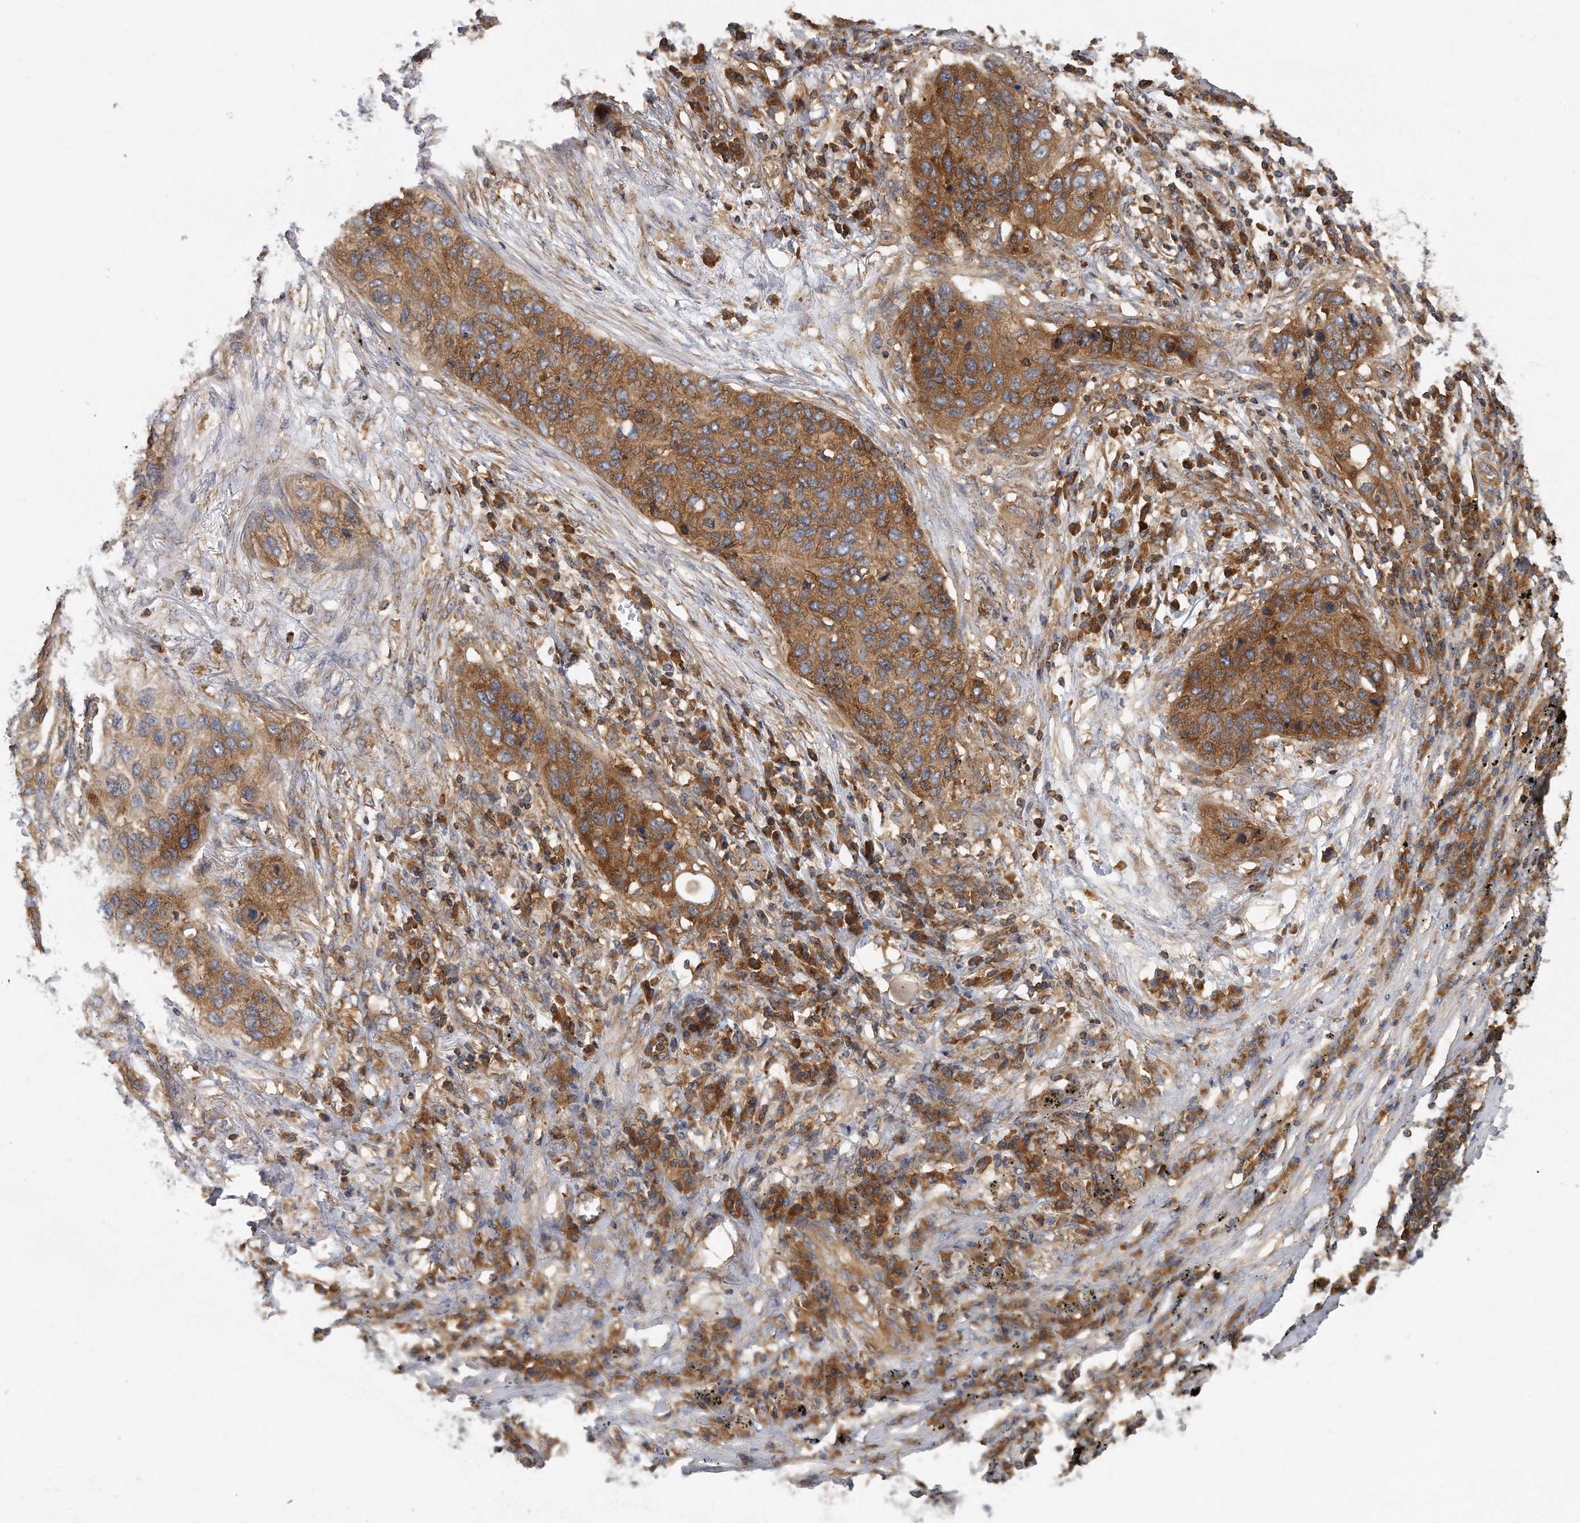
{"staining": {"intensity": "strong", "quantity": ">75%", "location": "cytoplasmic/membranous"}, "tissue": "lung cancer", "cell_type": "Tumor cells", "image_type": "cancer", "snomed": [{"axis": "morphology", "description": "Squamous cell carcinoma, NOS"}, {"axis": "topography", "description": "Lung"}], "caption": "Lung cancer stained with a brown dye demonstrates strong cytoplasmic/membranous positive positivity in approximately >75% of tumor cells.", "gene": "EIF3I", "patient": {"sex": "female", "age": 63}}